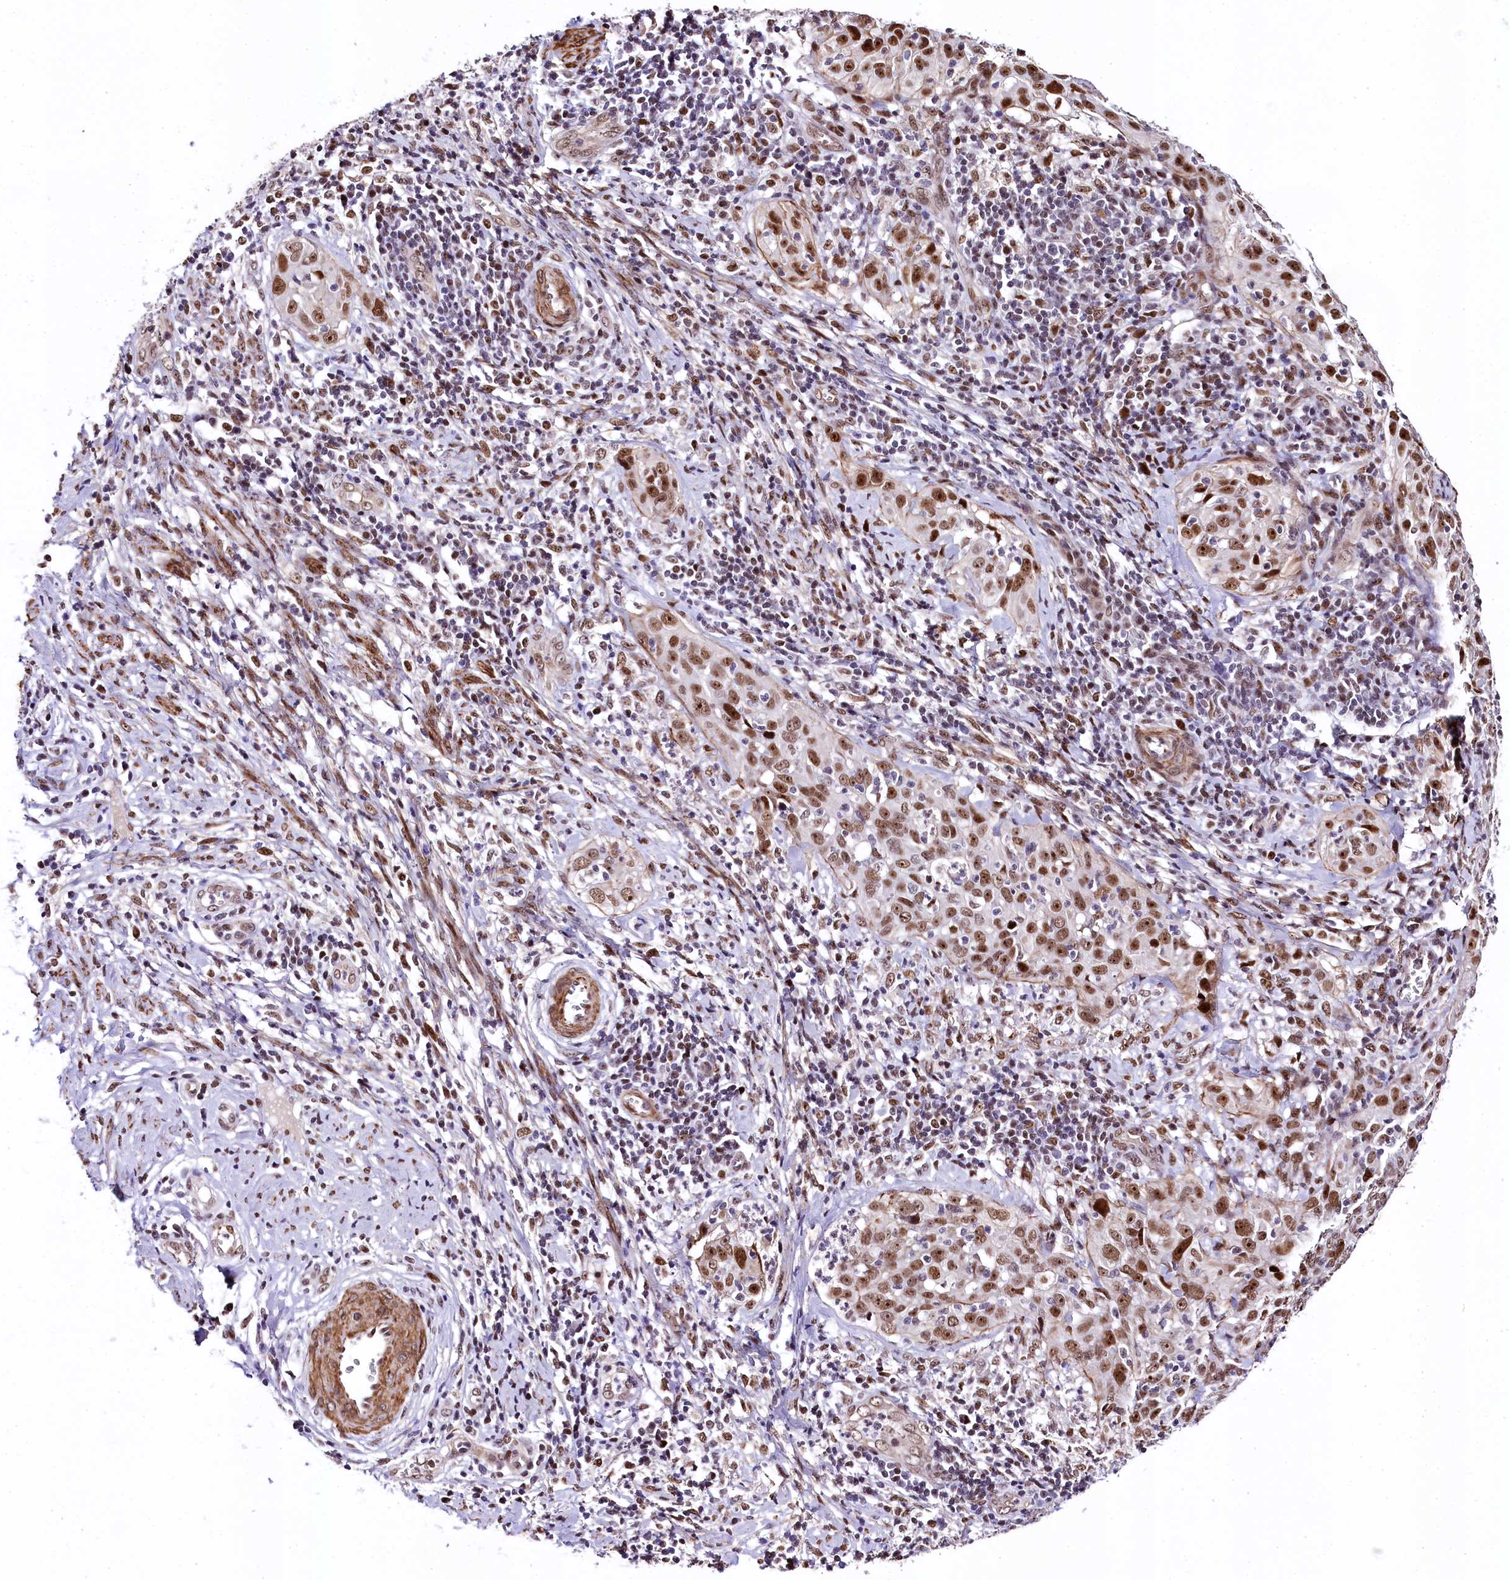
{"staining": {"intensity": "moderate", "quantity": ">75%", "location": "nuclear"}, "tissue": "cervical cancer", "cell_type": "Tumor cells", "image_type": "cancer", "snomed": [{"axis": "morphology", "description": "Normal tissue, NOS"}, {"axis": "morphology", "description": "Squamous cell carcinoma, NOS"}, {"axis": "topography", "description": "Cervix"}], "caption": "Tumor cells reveal medium levels of moderate nuclear positivity in approximately >75% of cells in human cervical cancer (squamous cell carcinoma).", "gene": "SAMD10", "patient": {"sex": "female", "age": 31}}